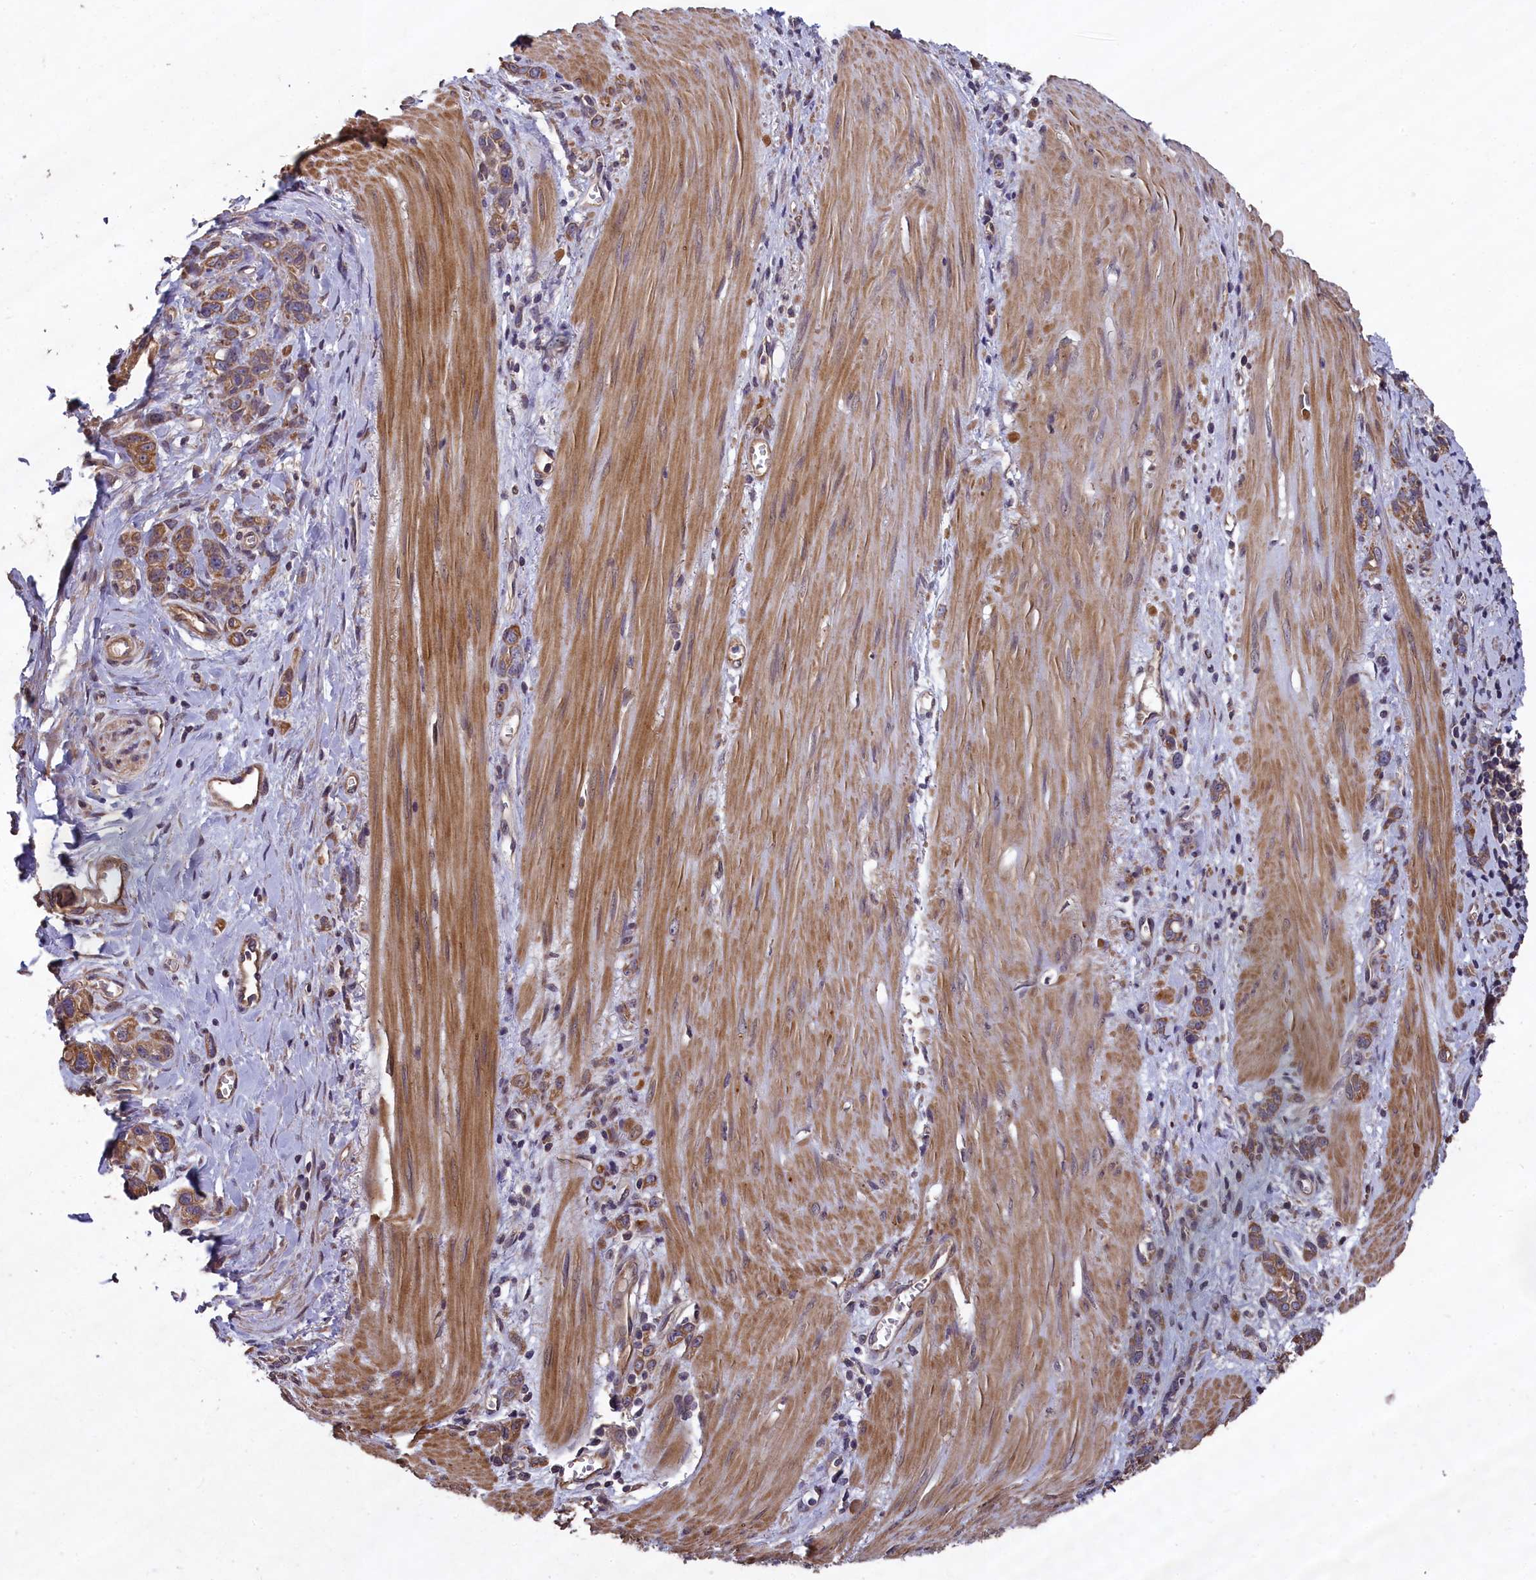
{"staining": {"intensity": "moderate", "quantity": ">75%", "location": "cytoplasmic/membranous"}, "tissue": "stomach cancer", "cell_type": "Tumor cells", "image_type": "cancer", "snomed": [{"axis": "morphology", "description": "Adenocarcinoma, NOS"}, {"axis": "topography", "description": "Stomach"}], "caption": "Immunohistochemical staining of stomach cancer reveals medium levels of moderate cytoplasmic/membranous protein staining in about >75% of tumor cells. Nuclei are stained in blue.", "gene": "CHD9", "patient": {"sex": "female", "age": 76}}